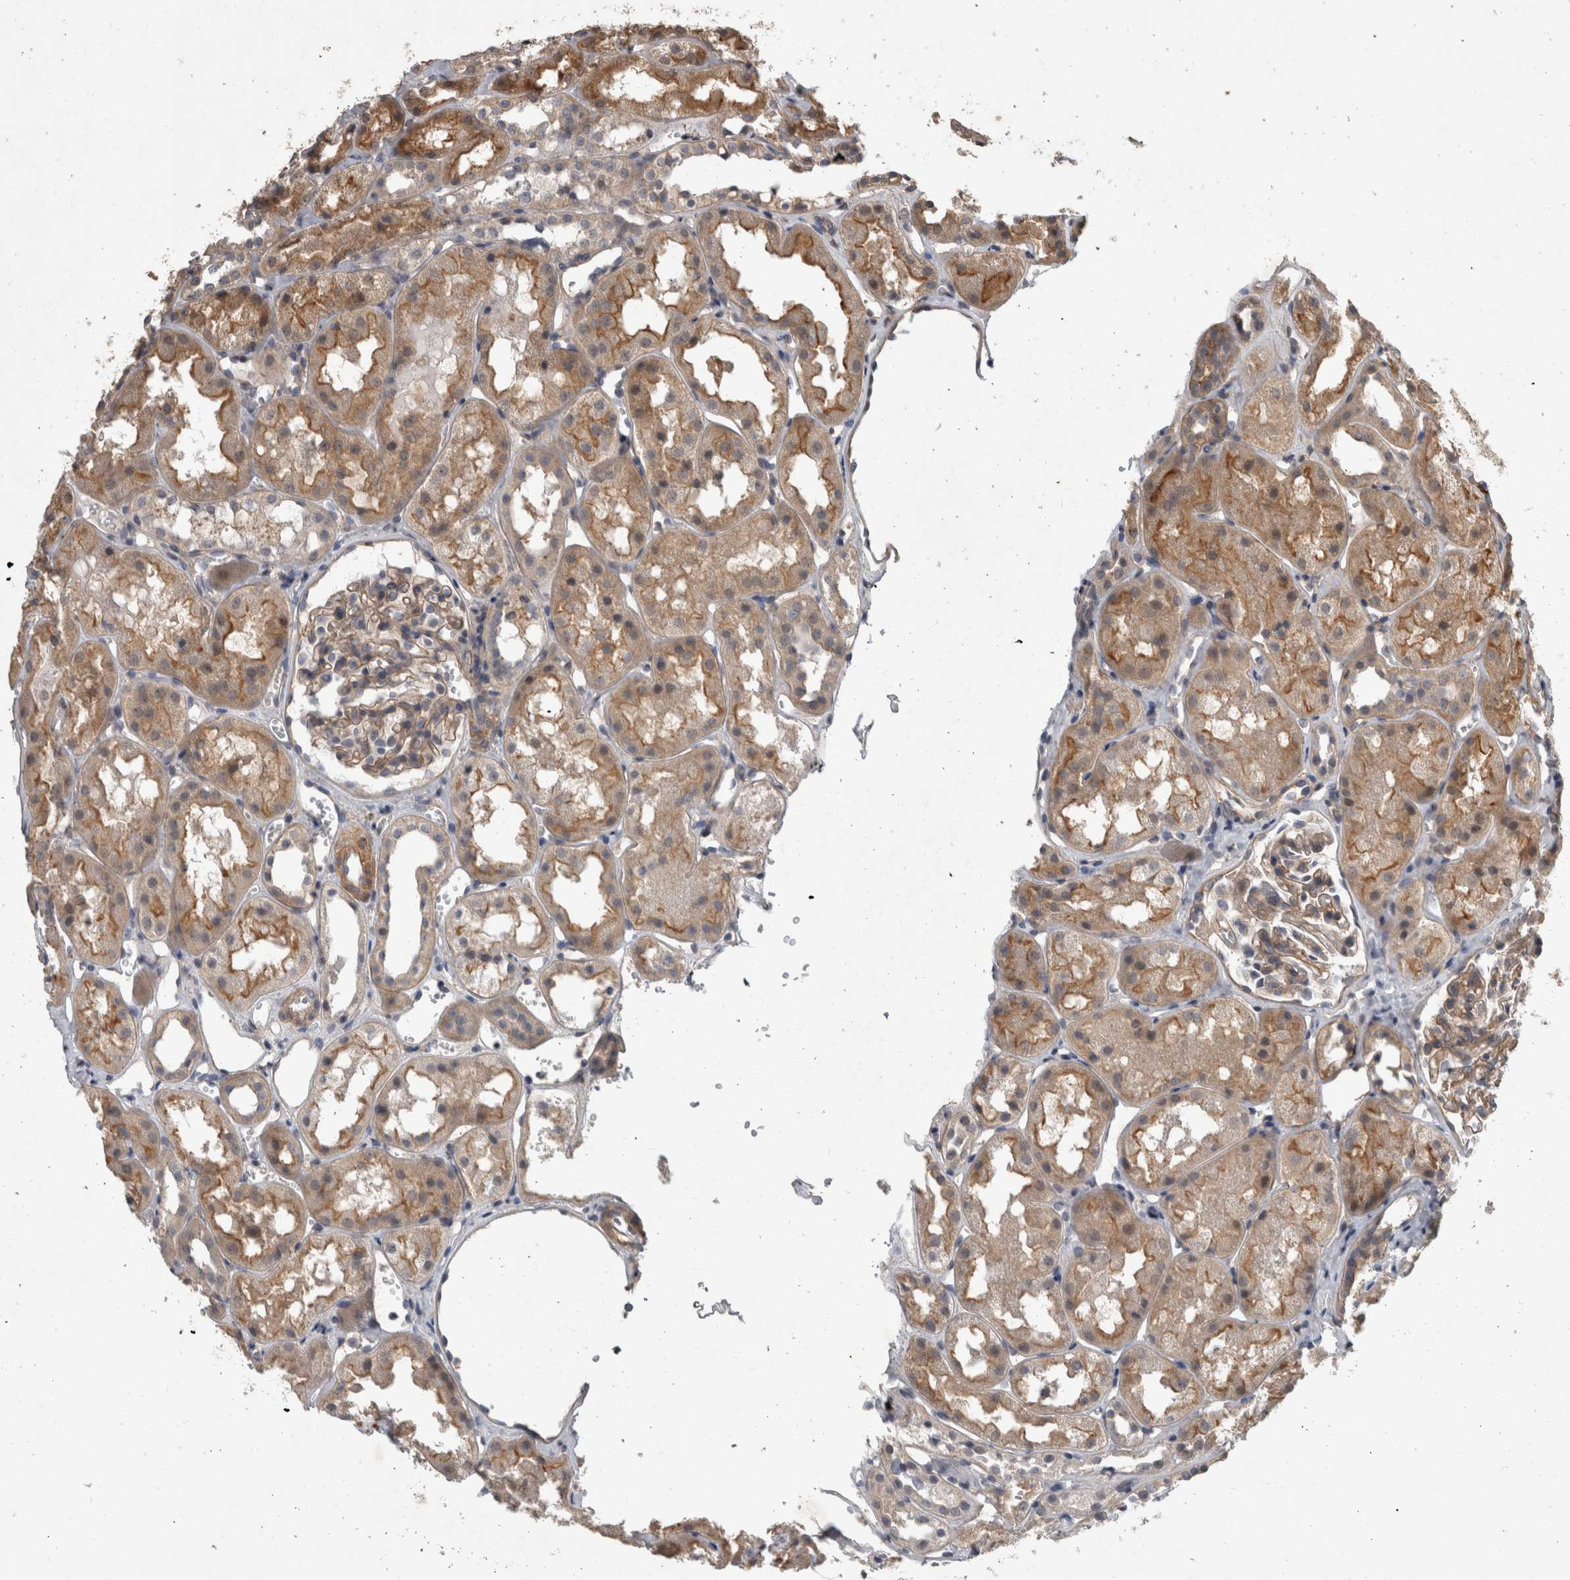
{"staining": {"intensity": "weak", "quantity": ">75%", "location": "cytoplasmic/membranous"}, "tissue": "kidney", "cell_type": "Cells in glomeruli", "image_type": "normal", "snomed": [{"axis": "morphology", "description": "Normal tissue, NOS"}, {"axis": "topography", "description": "Kidney"}], "caption": "A micrograph of human kidney stained for a protein demonstrates weak cytoplasmic/membranous brown staining in cells in glomeruli.", "gene": "SPATA48", "patient": {"sex": "male", "age": 16}}